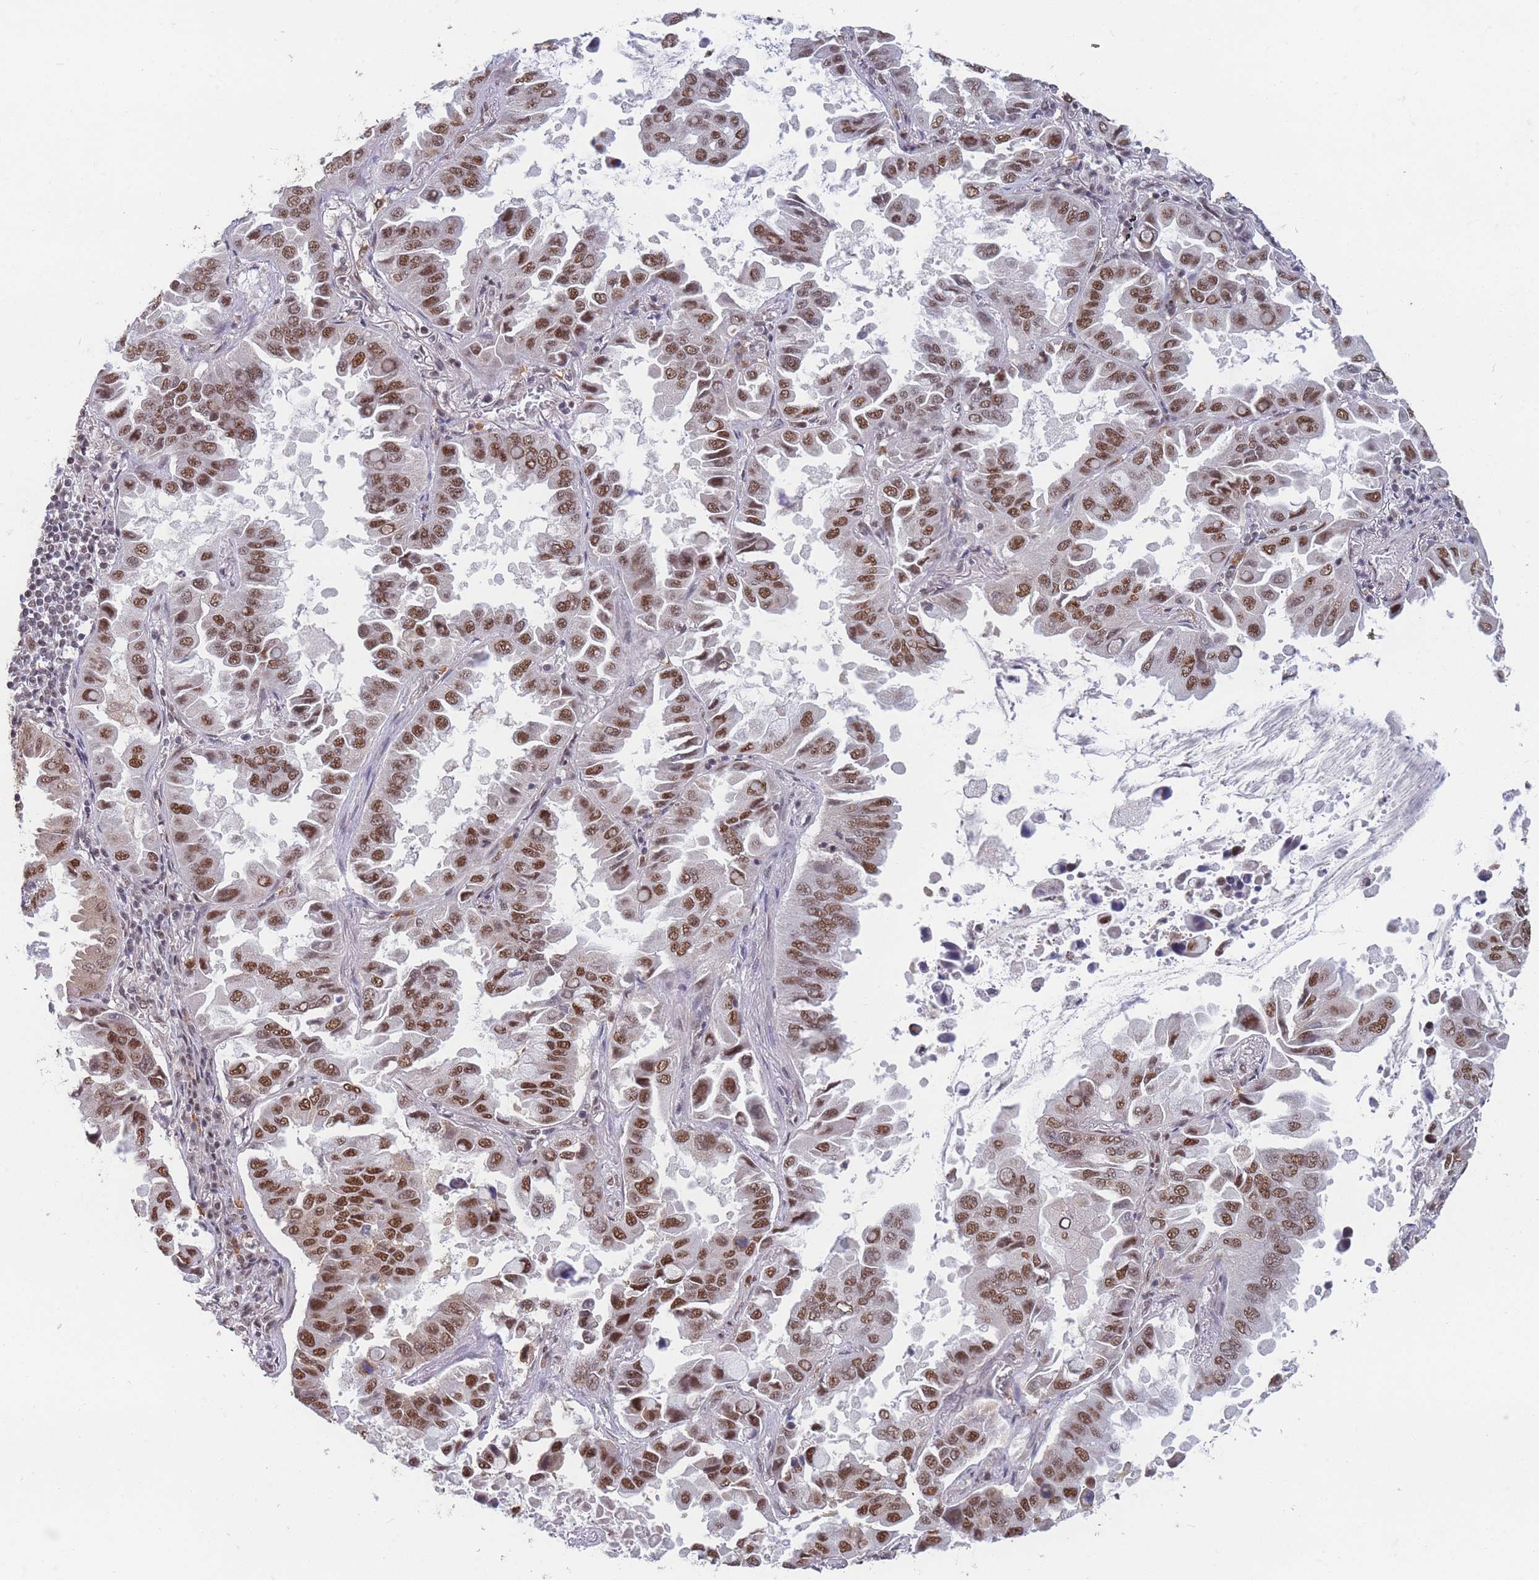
{"staining": {"intensity": "moderate", "quantity": ">75%", "location": "nuclear"}, "tissue": "lung cancer", "cell_type": "Tumor cells", "image_type": "cancer", "snomed": [{"axis": "morphology", "description": "Adenocarcinoma, NOS"}, {"axis": "topography", "description": "Lung"}], "caption": "Immunohistochemistry of human lung cancer (adenocarcinoma) demonstrates medium levels of moderate nuclear positivity in approximately >75% of tumor cells.", "gene": "SNRPA1", "patient": {"sex": "male", "age": 64}}